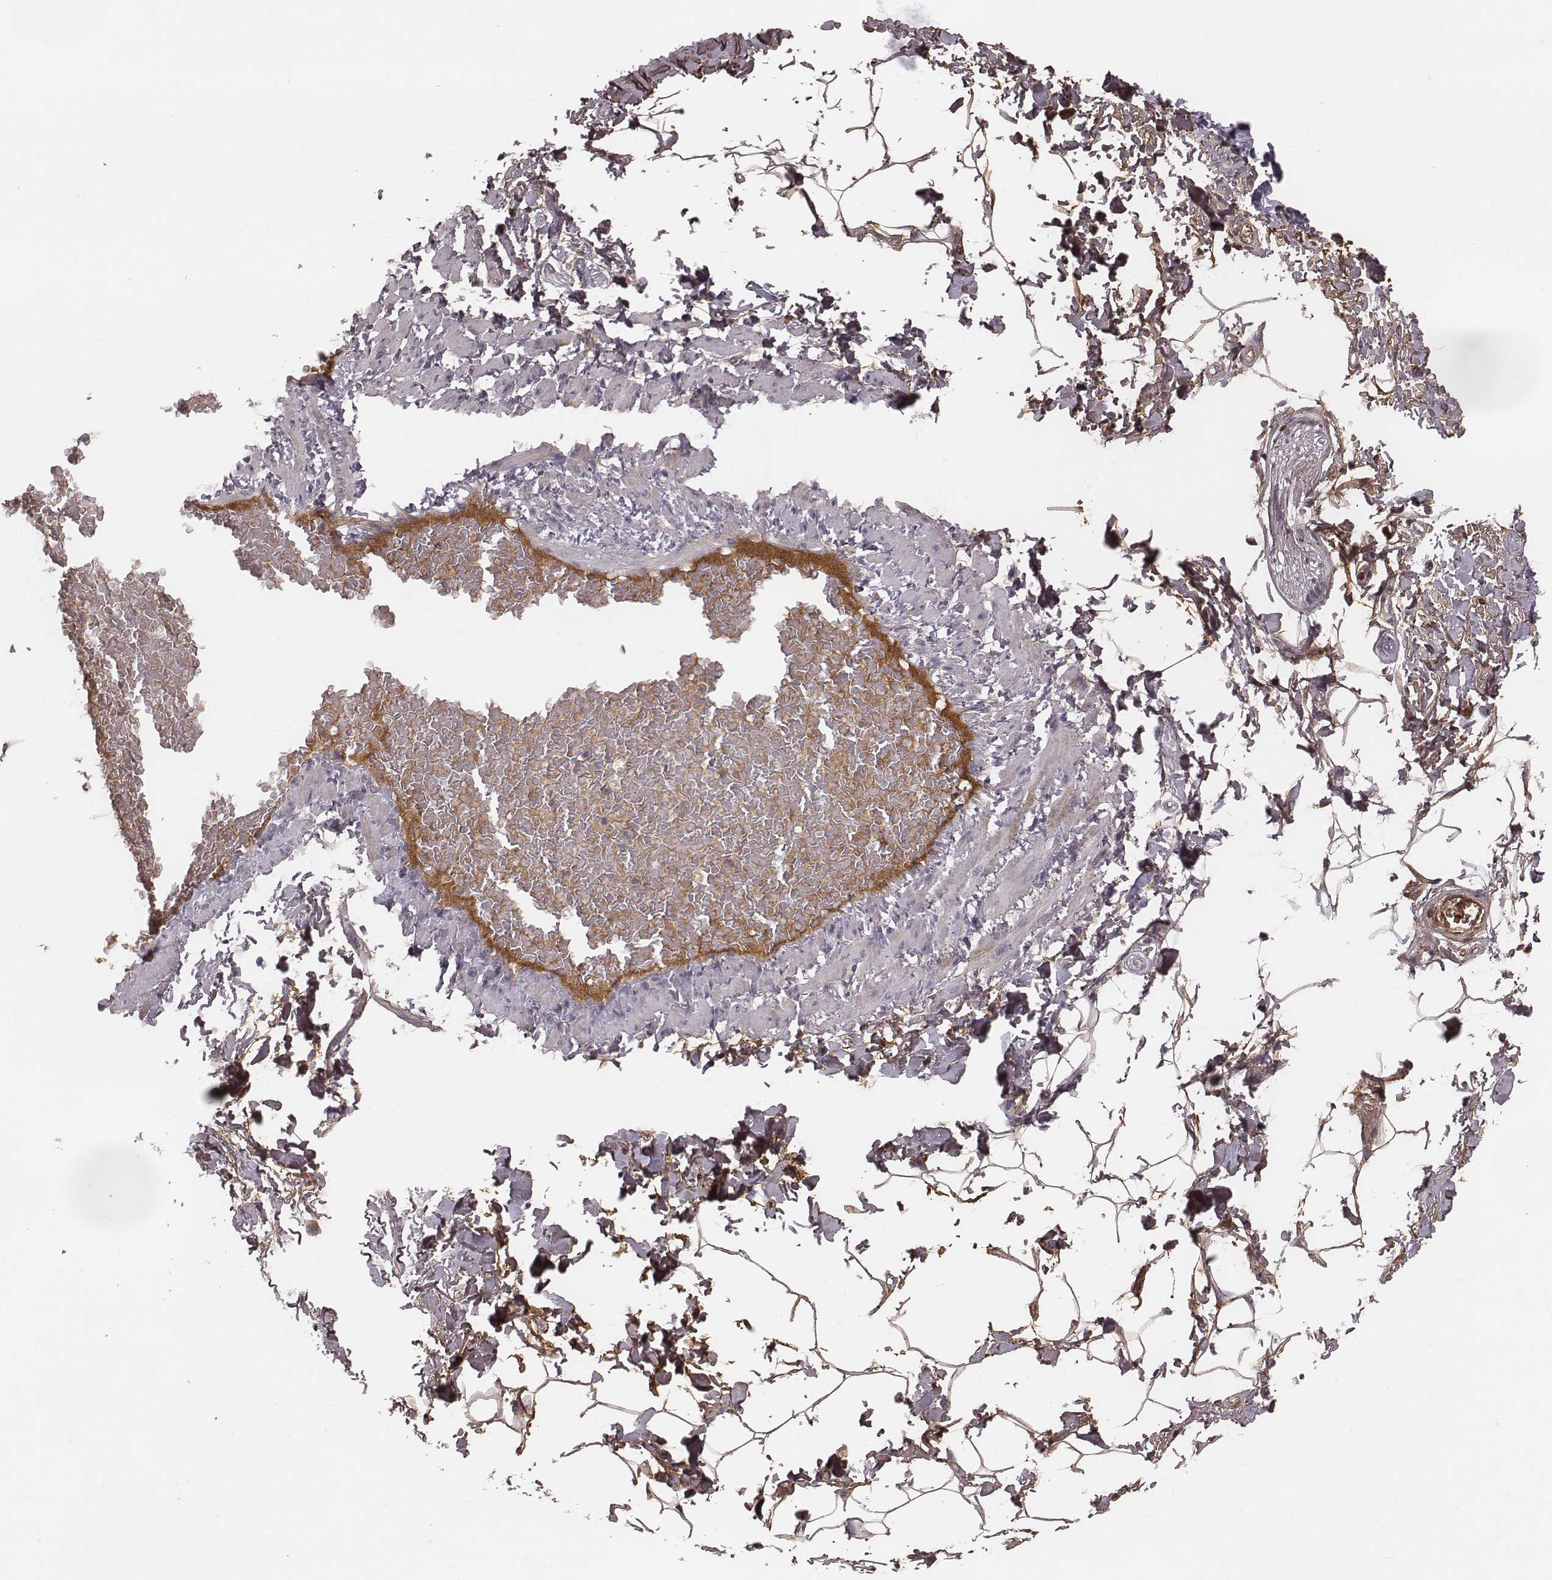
{"staining": {"intensity": "negative", "quantity": "none", "location": "none"}, "tissue": "adipose tissue", "cell_type": "Adipocytes", "image_type": "normal", "snomed": [{"axis": "morphology", "description": "Normal tissue, NOS"}, {"axis": "topography", "description": "Peripheral nerve tissue"}], "caption": "A high-resolution micrograph shows immunohistochemistry (IHC) staining of unremarkable adipose tissue, which reveals no significant expression in adipocytes. The staining was performed using DAB (3,3'-diaminobenzidine) to visualize the protein expression in brown, while the nuclei were stained in blue with hematoxylin (Magnification: 20x).", "gene": "CFTR", "patient": {"sex": "male", "age": 51}}